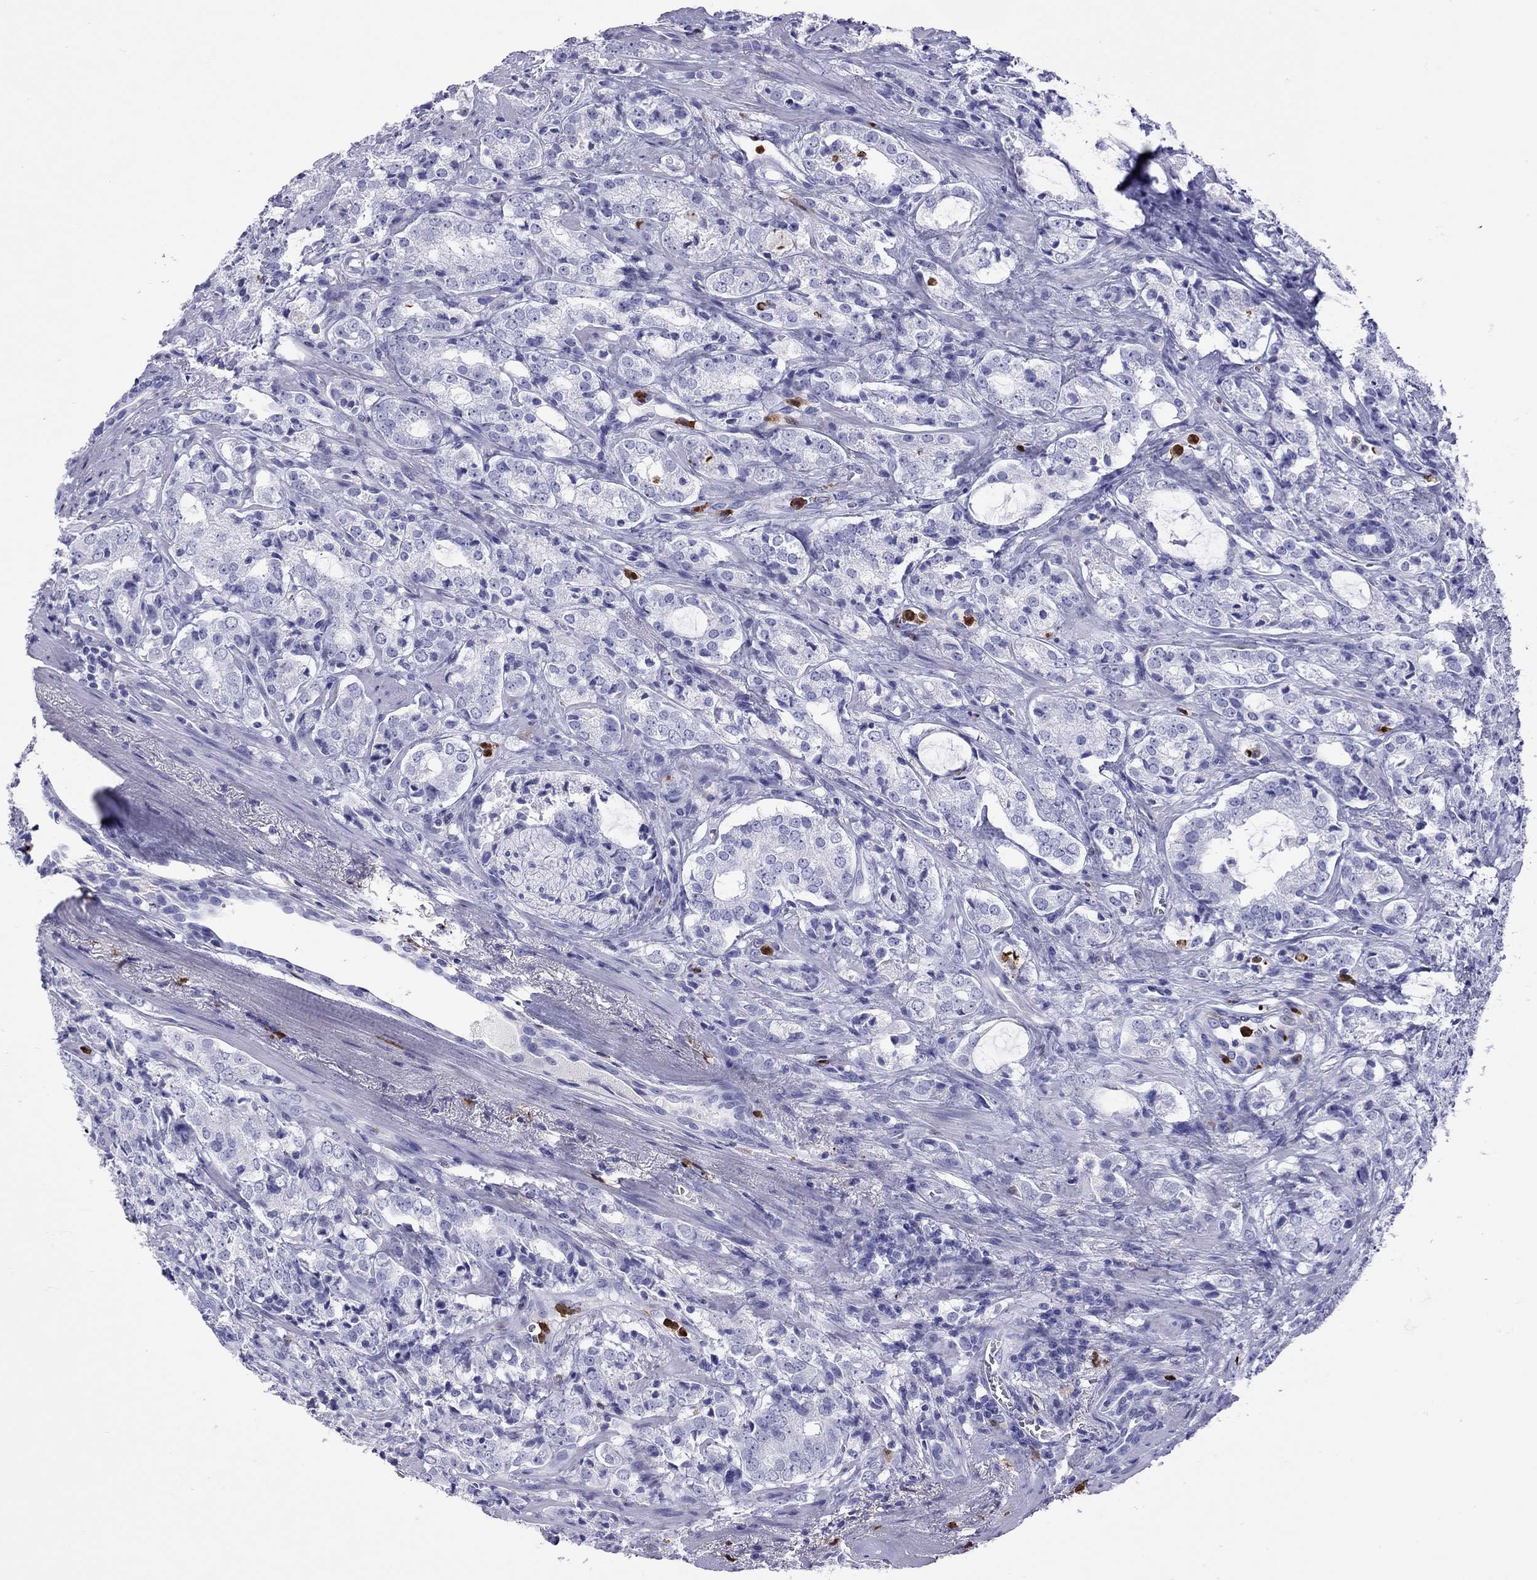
{"staining": {"intensity": "negative", "quantity": "none", "location": "none"}, "tissue": "prostate cancer", "cell_type": "Tumor cells", "image_type": "cancer", "snomed": [{"axis": "morphology", "description": "Adenocarcinoma, NOS"}, {"axis": "topography", "description": "Prostate"}], "caption": "The immunohistochemistry (IHC) histopathology image has no significant expression in tumor cells of prostate cancer tissue.", "gene": "SLAMF1", "patient": {"sex": "male", "age": 66}}